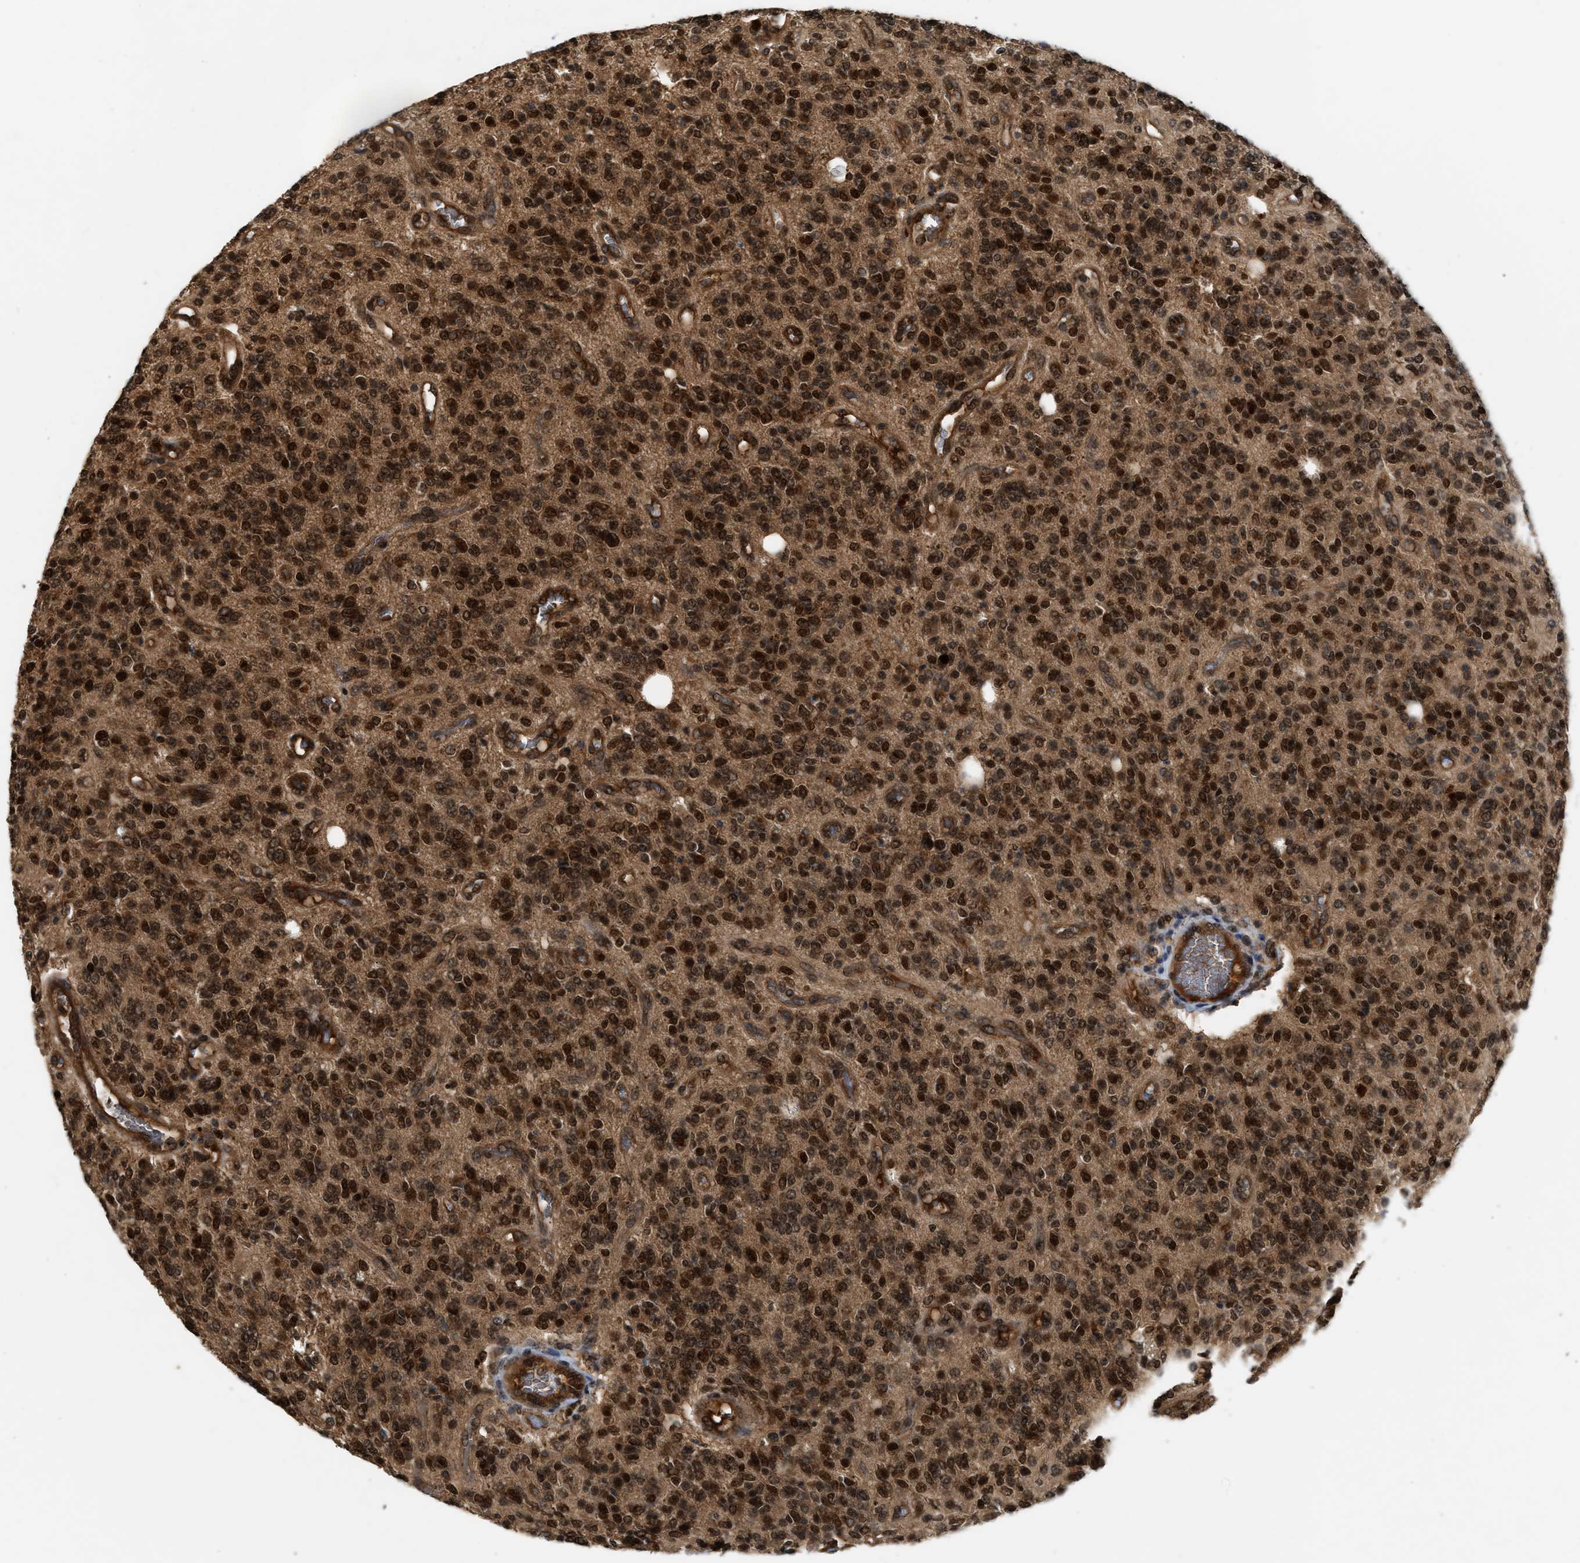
{"staining": {"intensity": "strong", "quantity": ">75%", "location": "cytoplasmic/membranous,nuclear"}, "tissue": "glioma", "cell_type": "Tumor cells", "image_type": "cancer", "snomed": [{"axis": "morphology", "description": "Glioma, malignant, High grade"}, {"axis": "topography", "description": "Brain"}], "caption": "Immunohistochemistry (IHC) of human glioma displays high levels of strong cytoplasmic/membranous and nuclear staining in approximately >75% of tumor cells.", "gene": "RUSC2", "patient": {"sex": "male", "age": 34}}